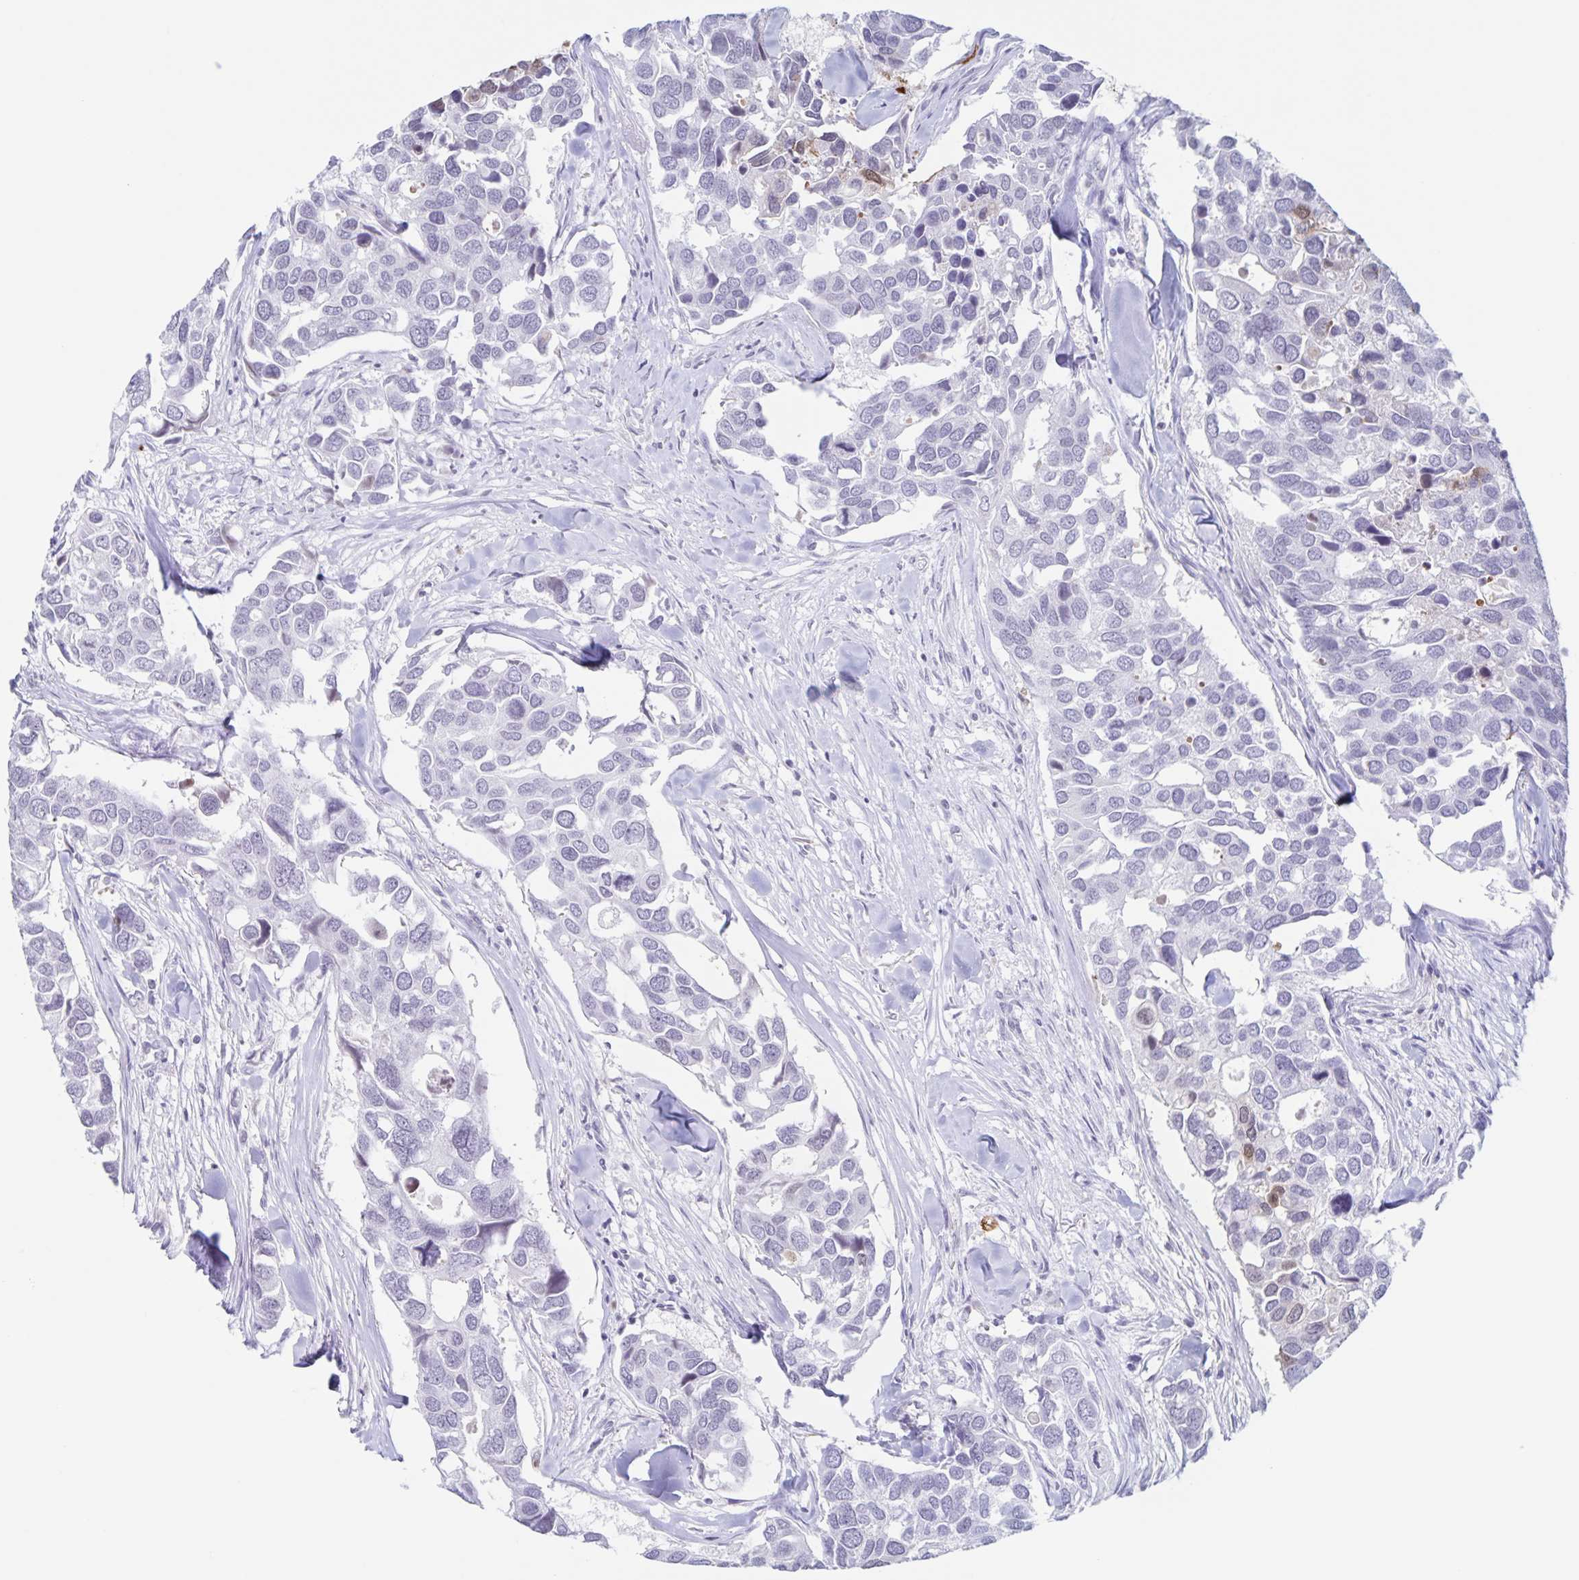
{"staining": {"intensity": "negative", "quantity": "none", "location": "none"}, "tissue": "breast cancer", "cell_type": "Tumor cells", "image_type": "cancer", "snomed": [{"axis": "morphology", "description": "Duct carcinoma"}, {"axis": "topography", "description": "Breast"}], "caption": "The micrograph demonstrates no significant staining in tumor cells of breast infiltrating ductal carcinoma. Nuclei are stained in blue.", "gene": "LCE6A", "patient": {"sex": "female", "age": 83}}